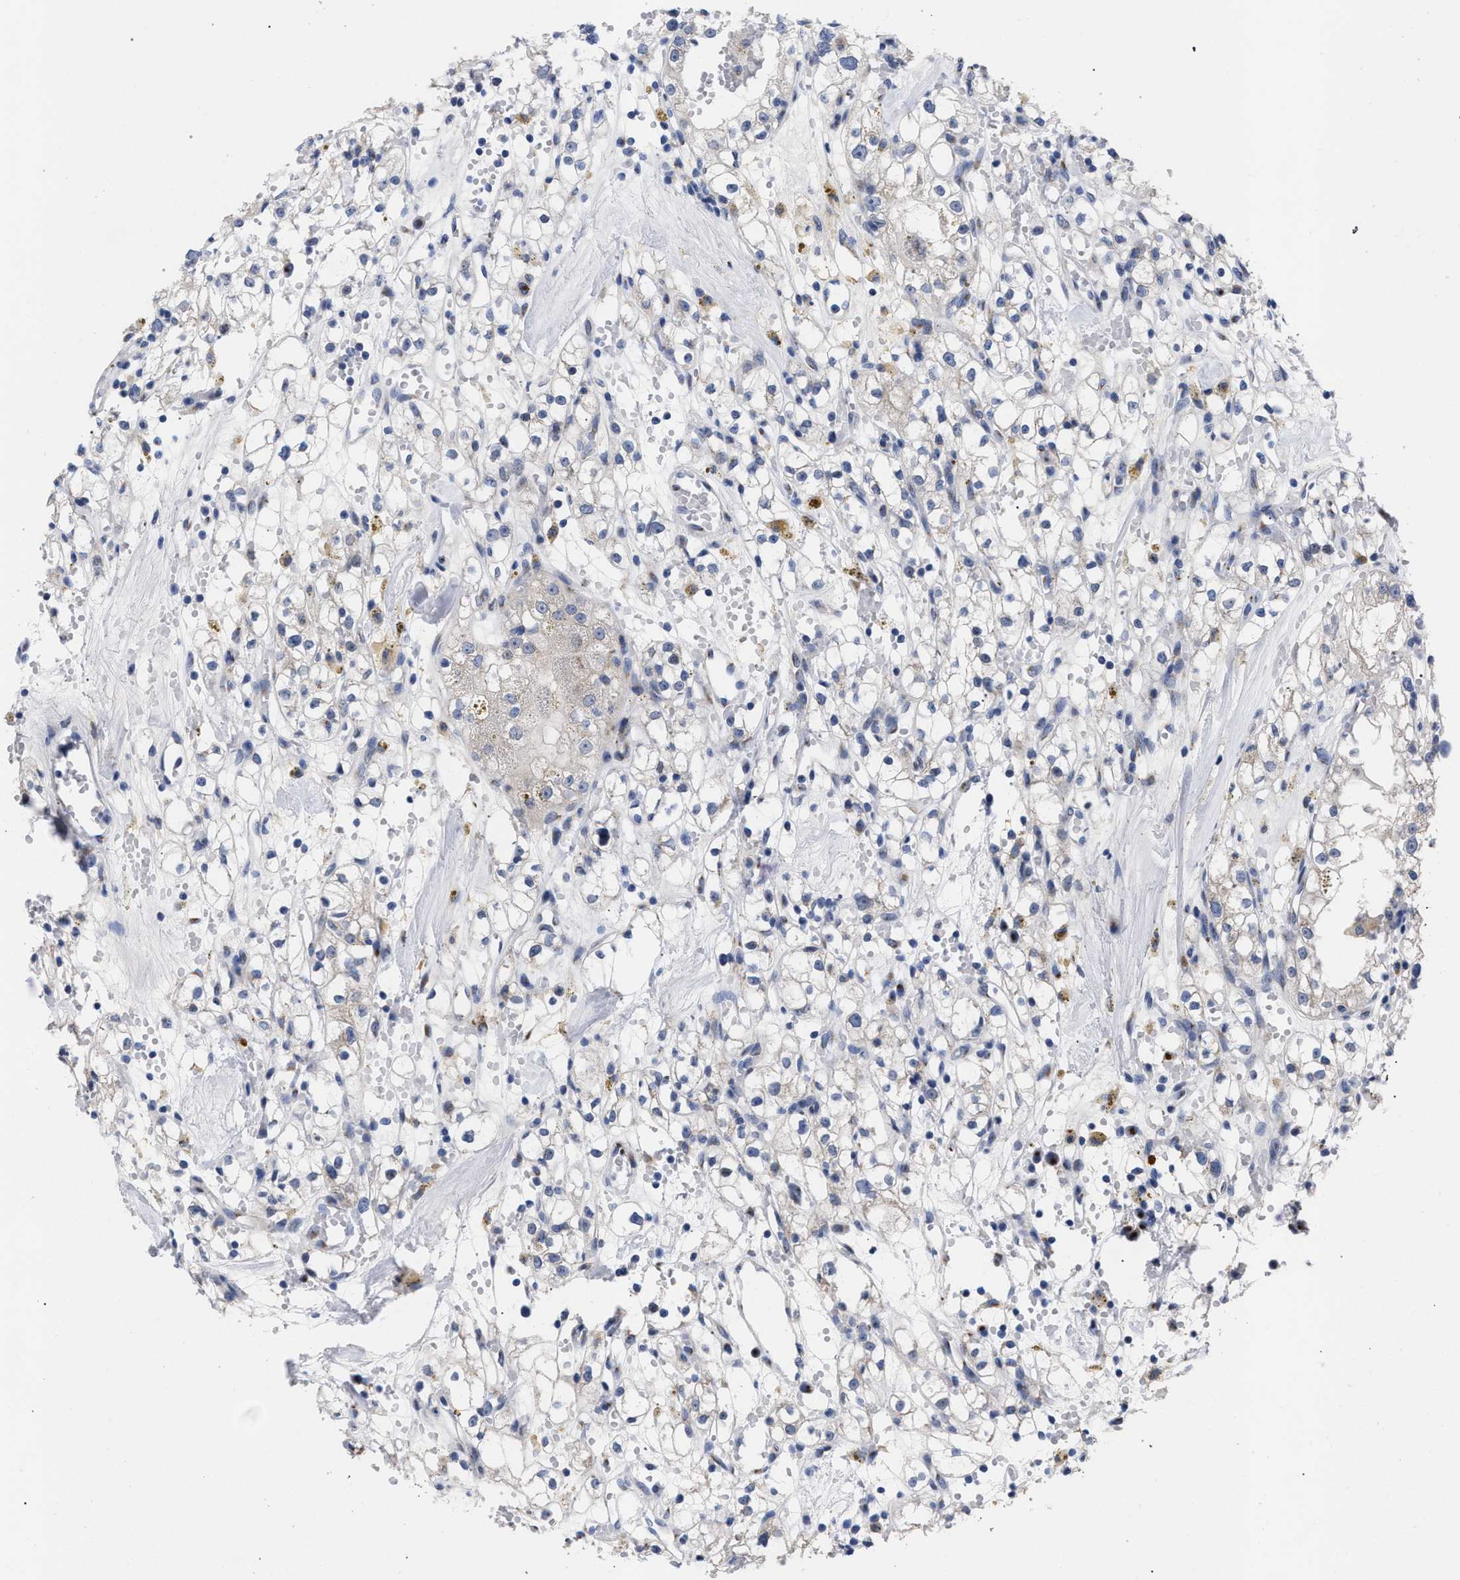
{"staining": {"intensity": "negative", "quantity": "none", "location": "none"}, "tissue": "renal cancer", "cell_type": "Tumor cells", "image_type": "cancer", "snomed": [{"axis": "morphology", "description": "Adenocarcinoma, NOS"}, {"axis": "topography", "description": "Kidney"}], "caption": "Tumor cells are negative for protein expression in human adenocarcinoma (renal).", "gene": "GOLGA2", "patient": {"sex": "male", "age": 56}}